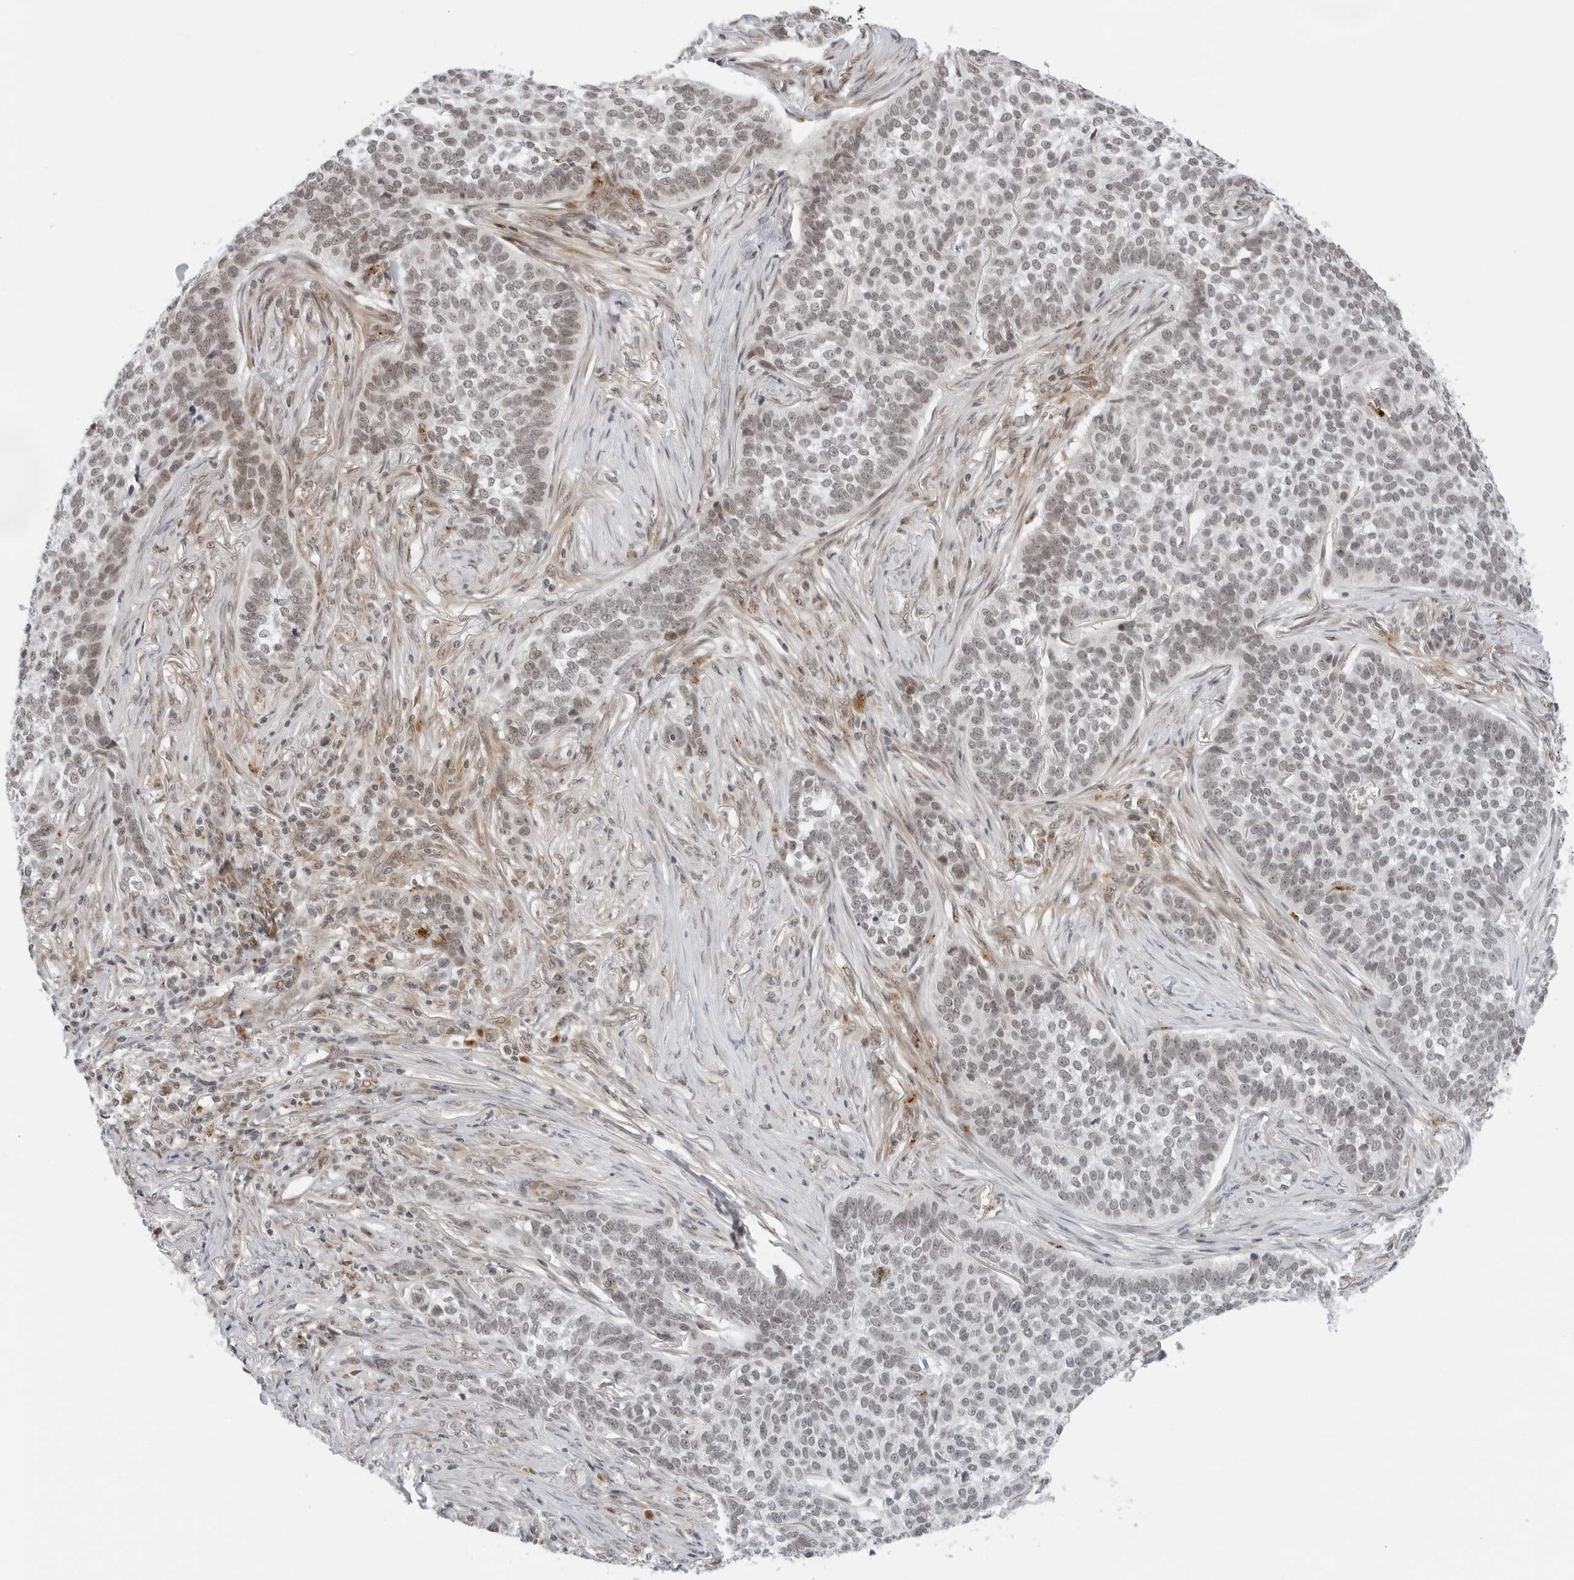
{"staining": {"intensity": "weak", "quantity": "25%-75%", "location": "nuclear"}, "tissue": "skin cancer", "cell_type": "Tumor cells", "image_type": "cancer", "snomed": [{"axis": "morphology", "description": "Basal cell carcinoma"}, {"axis": "topography", "description": "Skin"}], "caption": "IHC (DAB (3,3'-diaminobenzidine)) staining of human skin basal cell carcinoma displays weak nuclear protein expression in approximately 25%-75% of tumor cells.", "gene": "TOX4", "patient": {"sex": "male", "age": 85}}